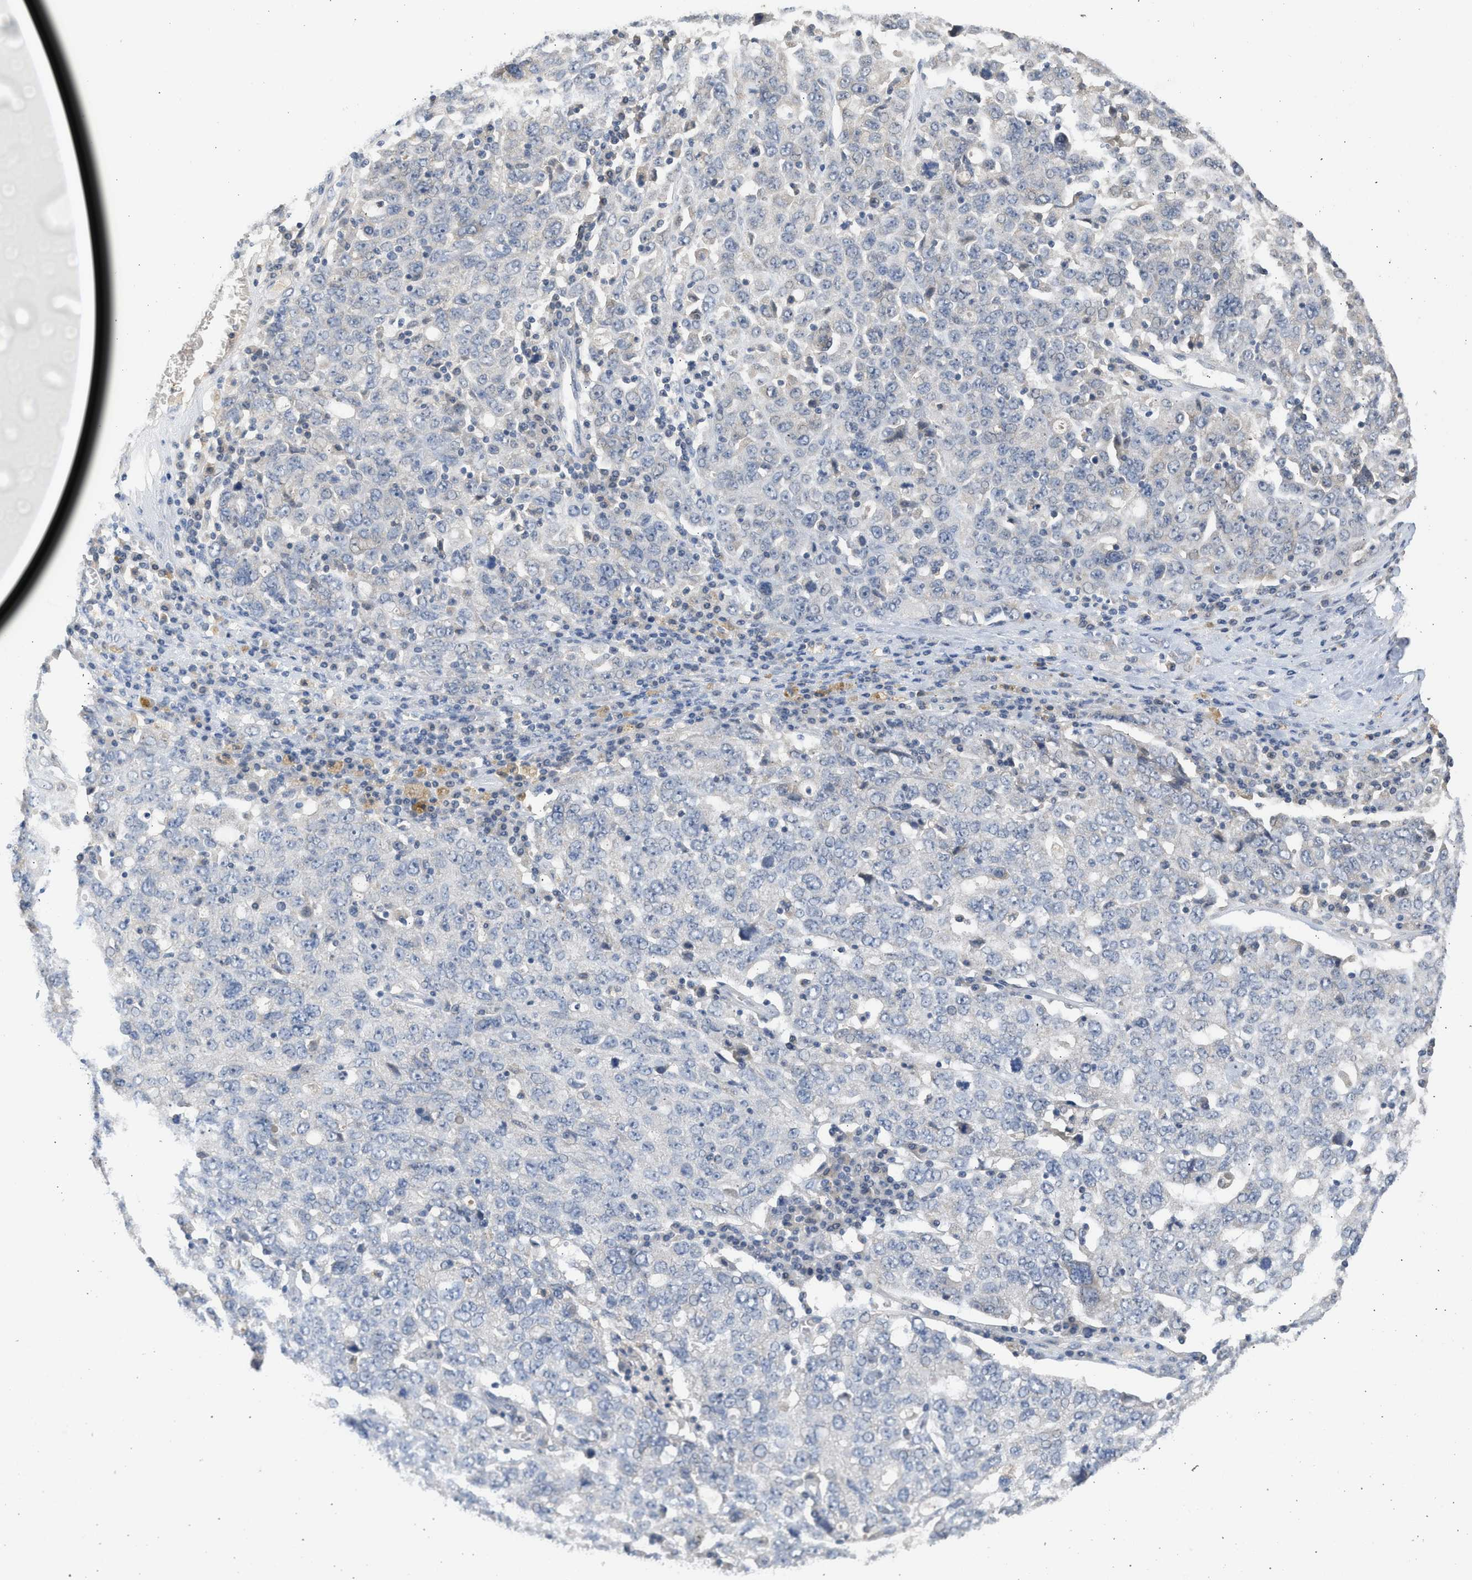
{"staining": {"intensity": "negative", "quantity": "none", "location": "none"}, "tissue": "ovarian cancer", "cell_type": "Tumor cells", "image_type": "cancer", "snomed": [{"axis": "morphology", "description": "Carcinoma, endometroid"}, {"axis": "topography", "description": "Ovary"}], "caption": "DAB immunohistochemical staining of human ovarian cancer (endometroid carcinoma) exhibits no significant staining in tumor cells. (DAB immunohistochemistry (IHC) visualized using brightfield microscopy, high magnification).", "gene": "SULT2A1", "patient": {"sex": "female", "age": 62}}